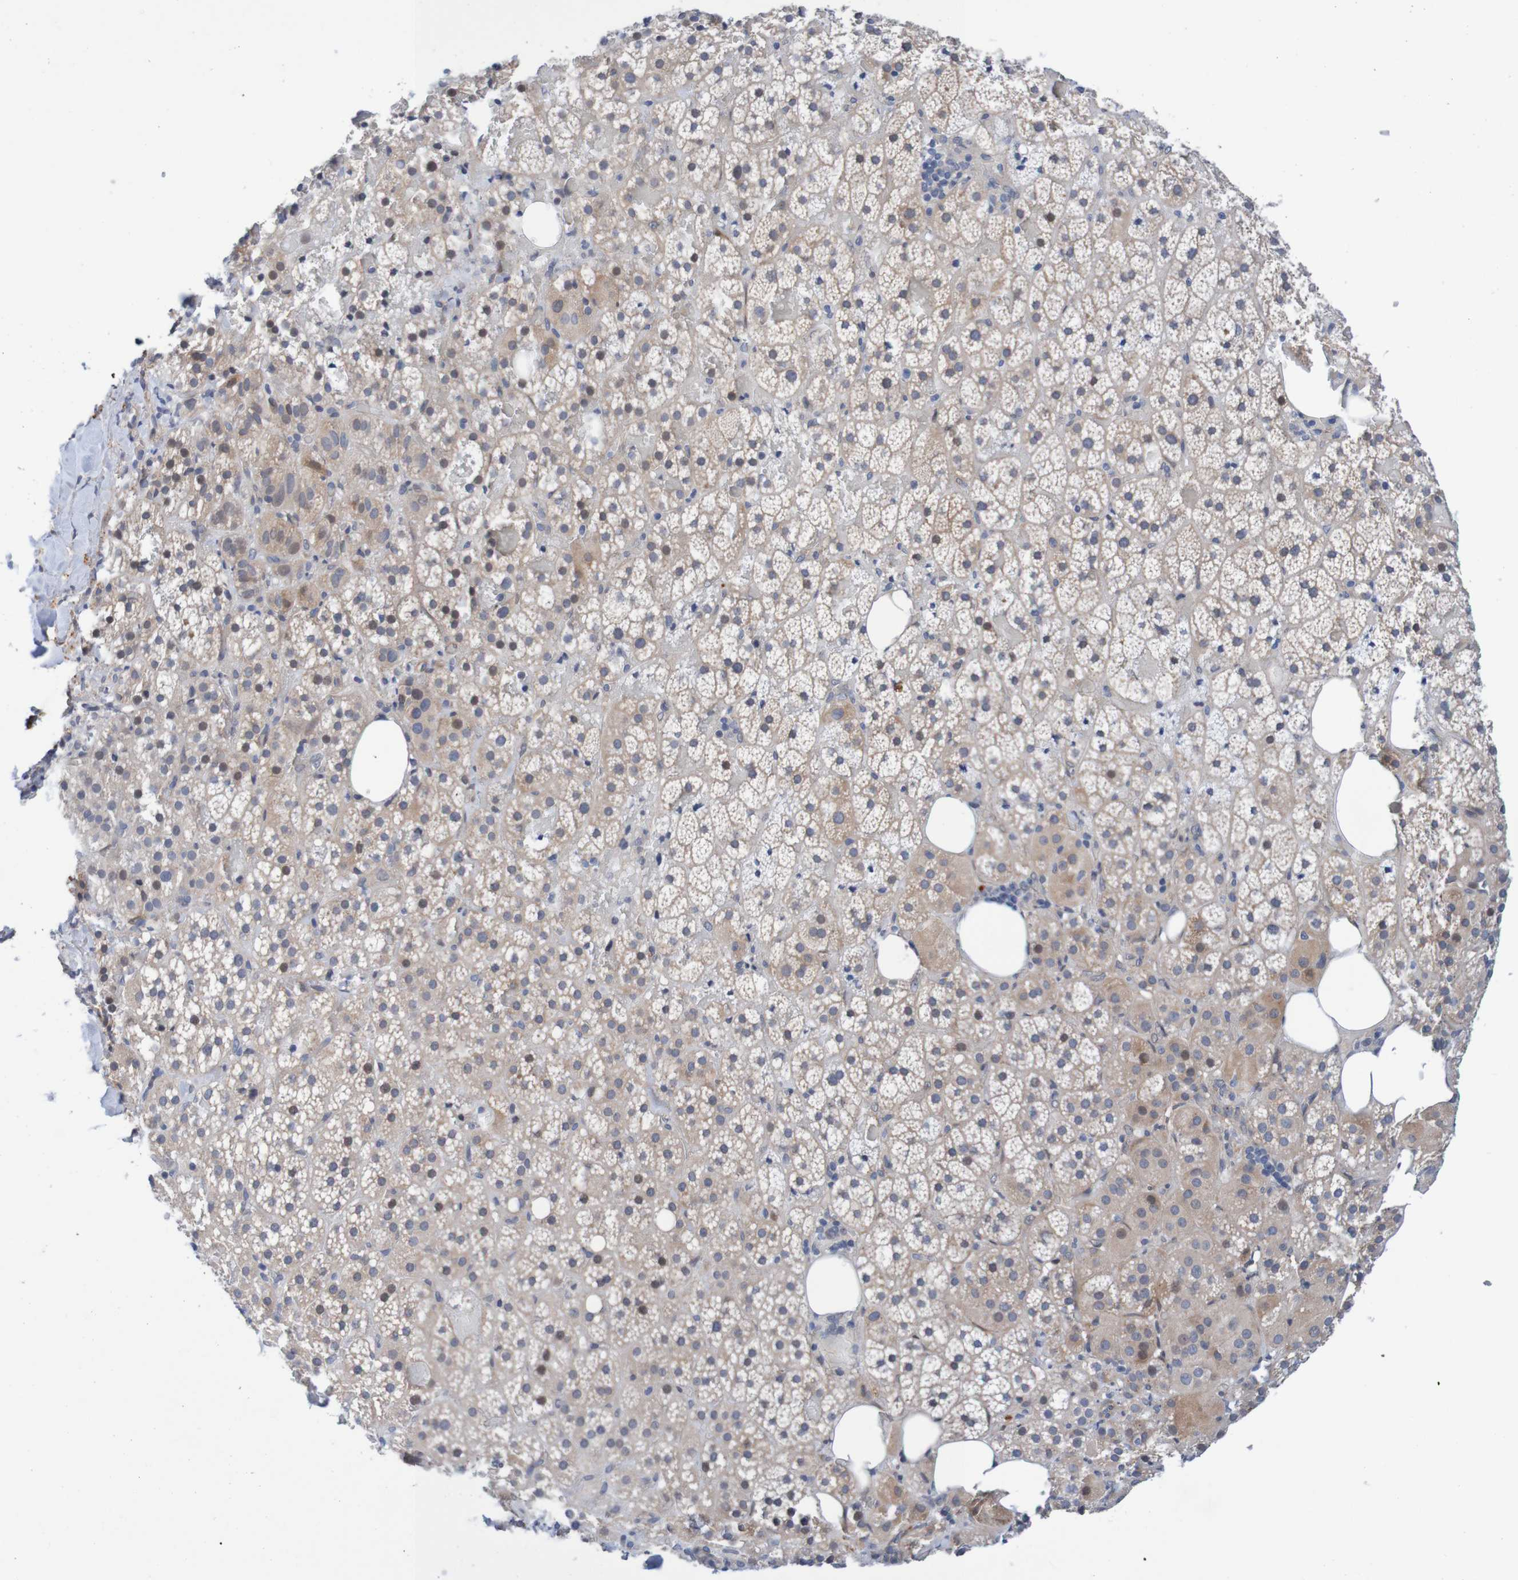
{"staining": {"intensity": "weak", "quantity": ">75%", "location": "cytoplasmic/membranous"}, "tissue": "adrenal gland", "cell_type": "Glandular cells", "image_type": "normal", "snomed": [{"axis": "morphology", "description": "Normal tissue, NOS"}, {"axis": "topography", "description": "Adrenal gland"}], "caption": "Brown immunohistochemical staining in normal adrenal gland displays weak cytoplasmic/membranous staining in about >75% of glandular cells. Immunohistochemistry stains the protein of interest in brown and the nuclei are stained blue.", "gene": "CPED1", "patient": {"sex": "female", "age": 59}}